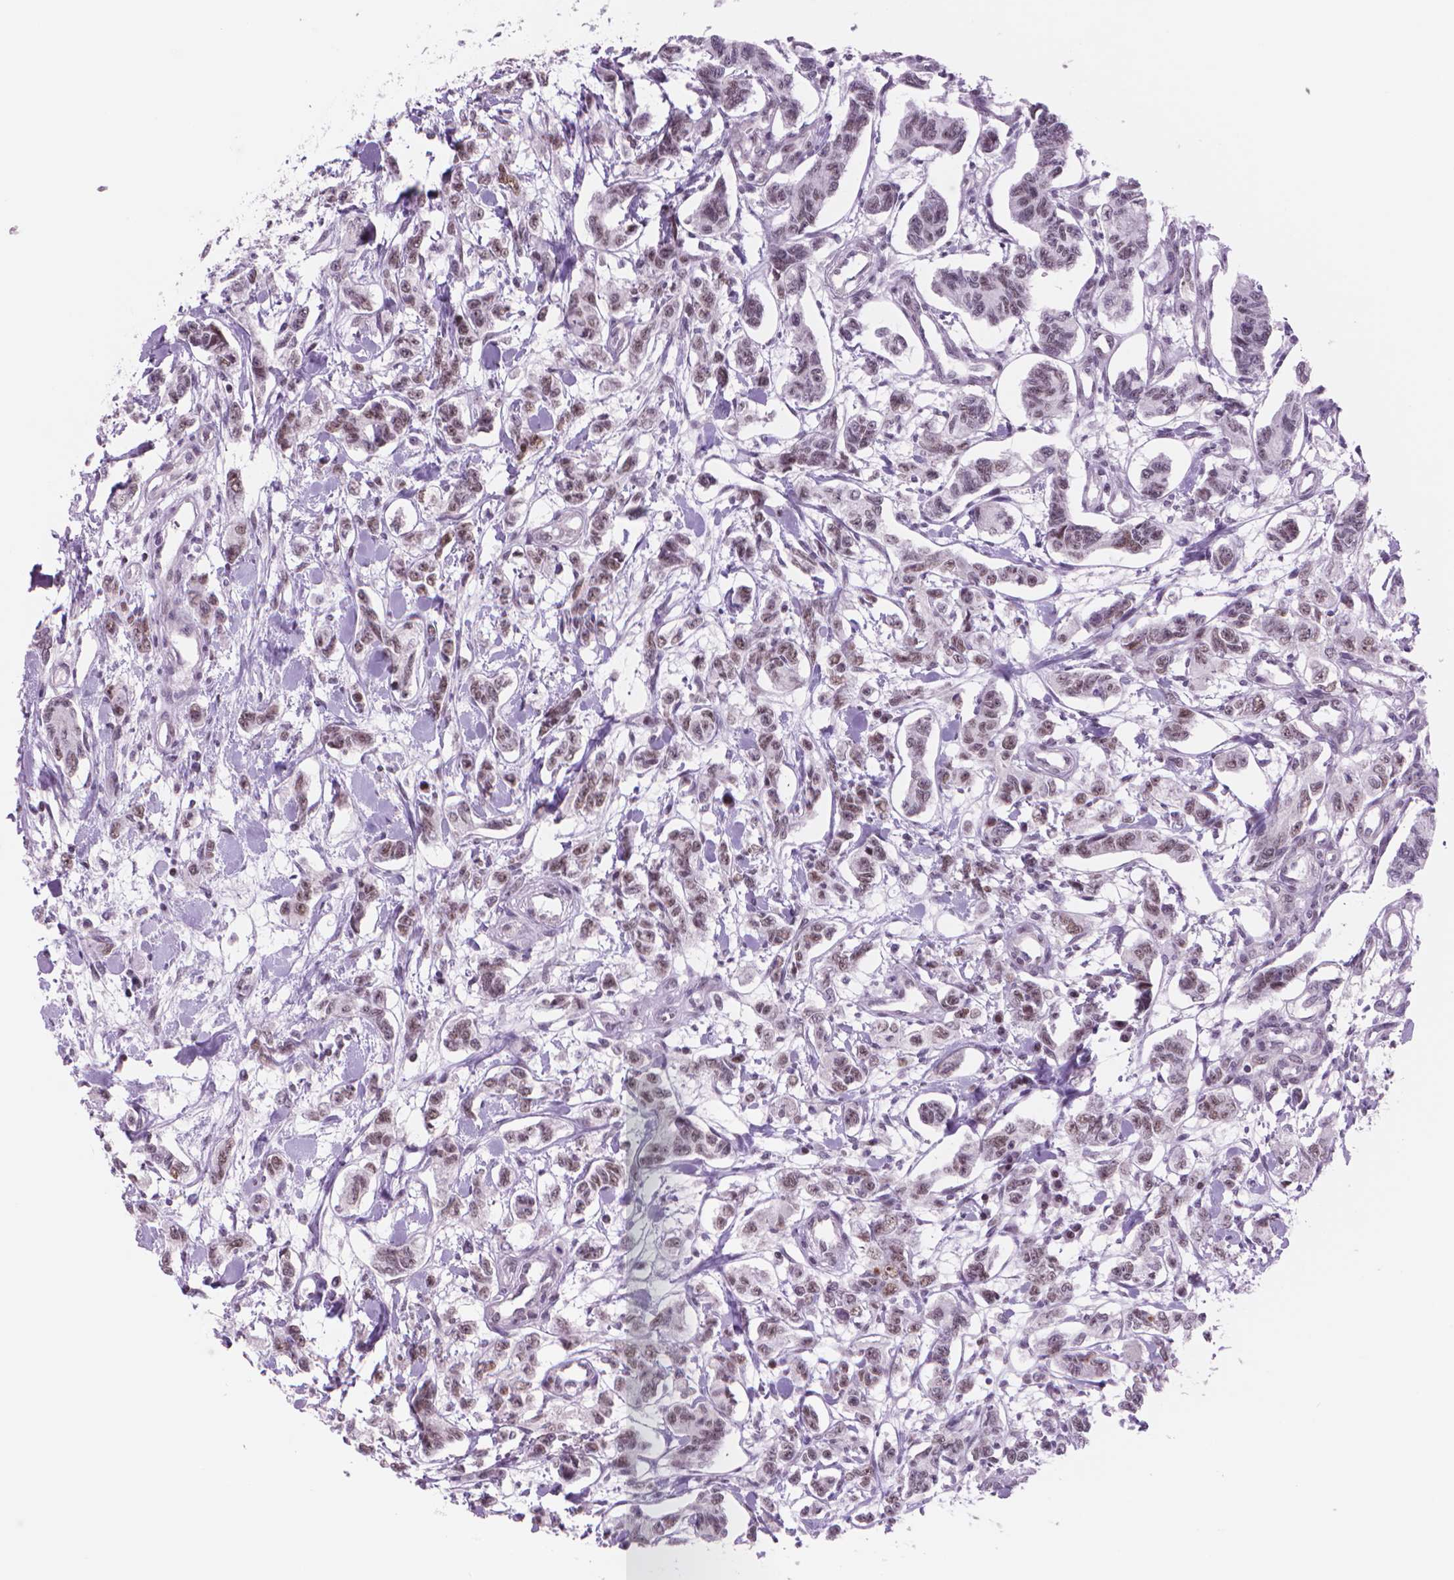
{"staining": {"intensity": "weak", "quantity": "25%-75%", "location": "nuclear"}, "tissue": "carcinoid", "cell_type": "Tumor cells", "image_type": "cancer", "snomed": [{"axis": "morphology", "description": "Carcinoid, malignant, NOS"}, {"axis": "topography", "description": "Kidney"}], "caption": "The histopathology image exhibits immunohistochemical staining of carcinoid (malignant). There is weak nuclear staining is present in about 25%-75% of tumor cells. (Stains: DAB in brown, nuclei in blue, Microscopy: brightfield microscopy at high magnification).", "gene": "POLR3D", "patient": {"sex": "female", "age": 41}}